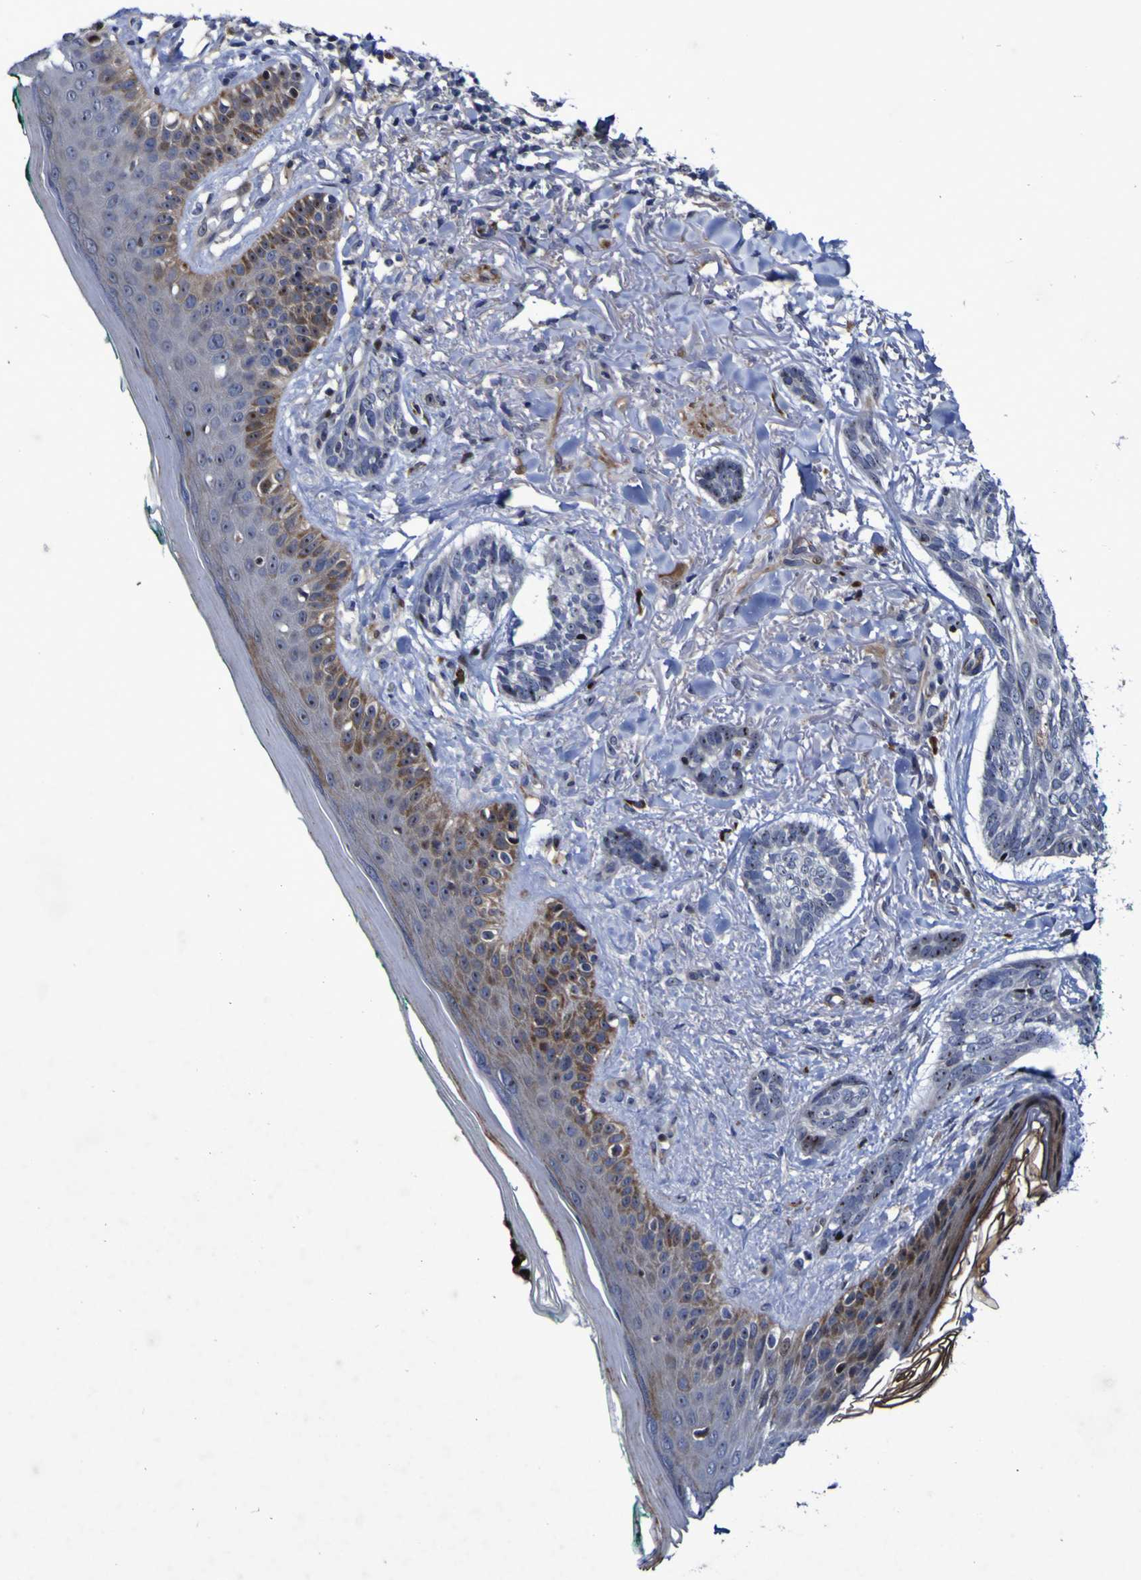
{"staining": {"intensity": "moderate", "quantity": ">75%", "location": "nuclear"}, "tissue": "skin cancer", "cell_type": "Tumor cells", "image_type": "cancer", "snomed": [{"axis": "morphology", "description": "Basal cell carcinoma"}, {"axis": "topography", "description": "Skin"}], "caption": "Skin cancer was stained to show a protein in brown. There is medium levels of moderate nuclear expression in about >75% of tumor cells. The staining is performed using DAB (3,3'-diaminobenzidine) brown chromogen to label protein expression. The nuclei are counter-stained blue using hematoxylin.", "gene": "MGLL", "patient": {"sex": "male", "age": 43}}